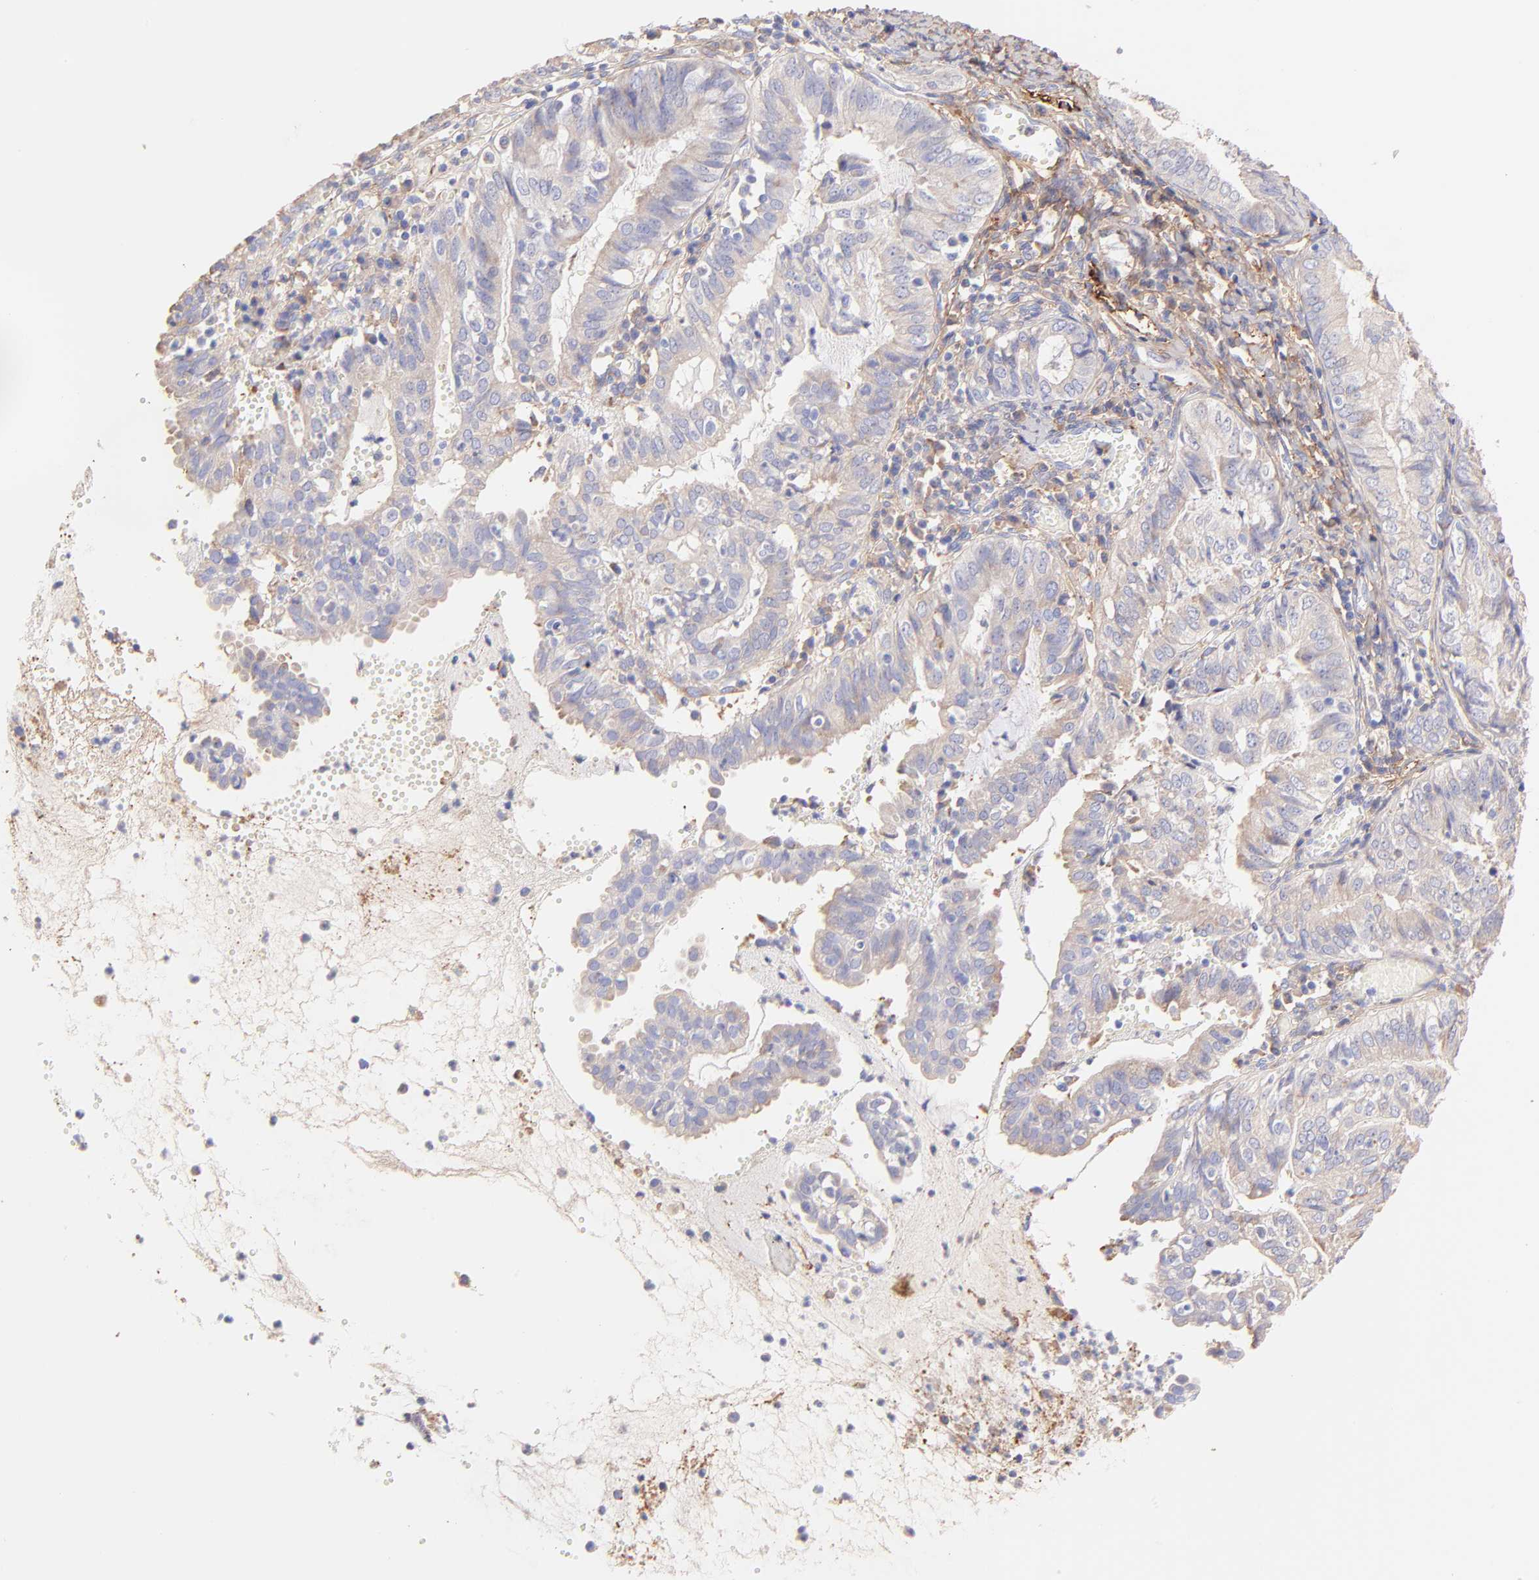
{"staining": {"intensity": "weak", "quantity": "25%-75%", "location": "cytoplasmic/membranous"}, "tissue": "endometrial cancer", "cell_type": "Tumor cells", "image_type": "cancer", "snomed": [{"axis": "morphology", "description": "Adenocarcinoma, NOS"}, {"axis": "topography", "description": "Endometrium"}], "caption": "DAB (3,3'-diaminobenzidine) immunohistochemical staining of adenocarcinoma (endometrial) shows weak cytoplasmic/membranous protein positivity in about 25%-75% of tumor cells. The staining is performed using DAB brown chromogen to label protein expression. The nuclei are counter-stained blue using hematoxylin.", "gene": "BGN", "patient": {"sex": "female", "age": 66}}